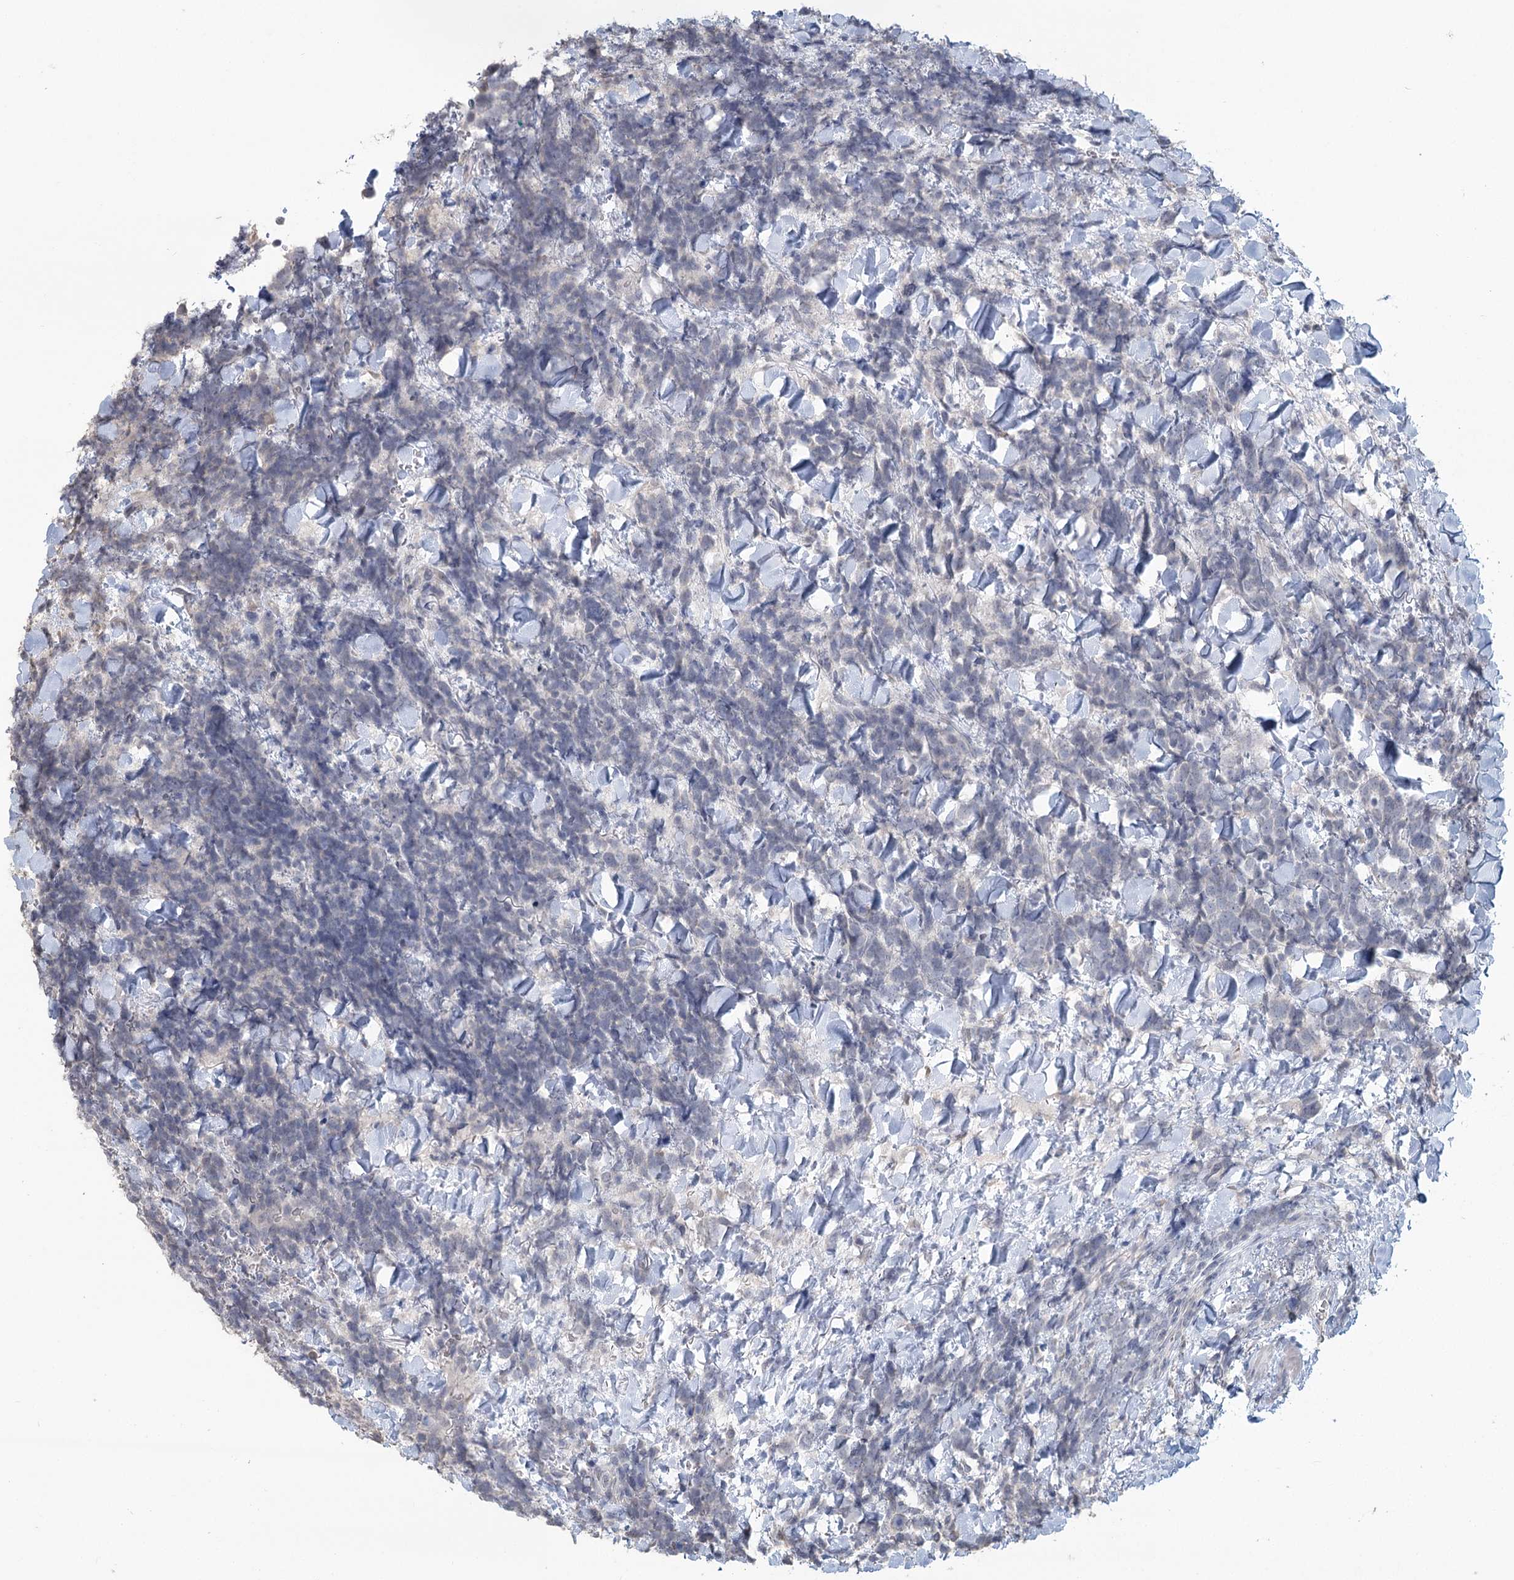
{"staining": {"intensity": "negative", "quantity": "none", "location": "none"}, "tissue": "urothelial cancer", "cell_type": "Tumor cells", "image_type": "cancer", "snomed": [{"axis": "morphology", "description": "Urothelial carcinoma, High grade"}, {"axis": "topography", "description": "Urinary bladder"}], "caption": "Tumor cells are negative for protein expression in human high-grade urothelial carcinoma.", "gene": "SLC9A3", "patient": {"sex": "female", "age": 82}}